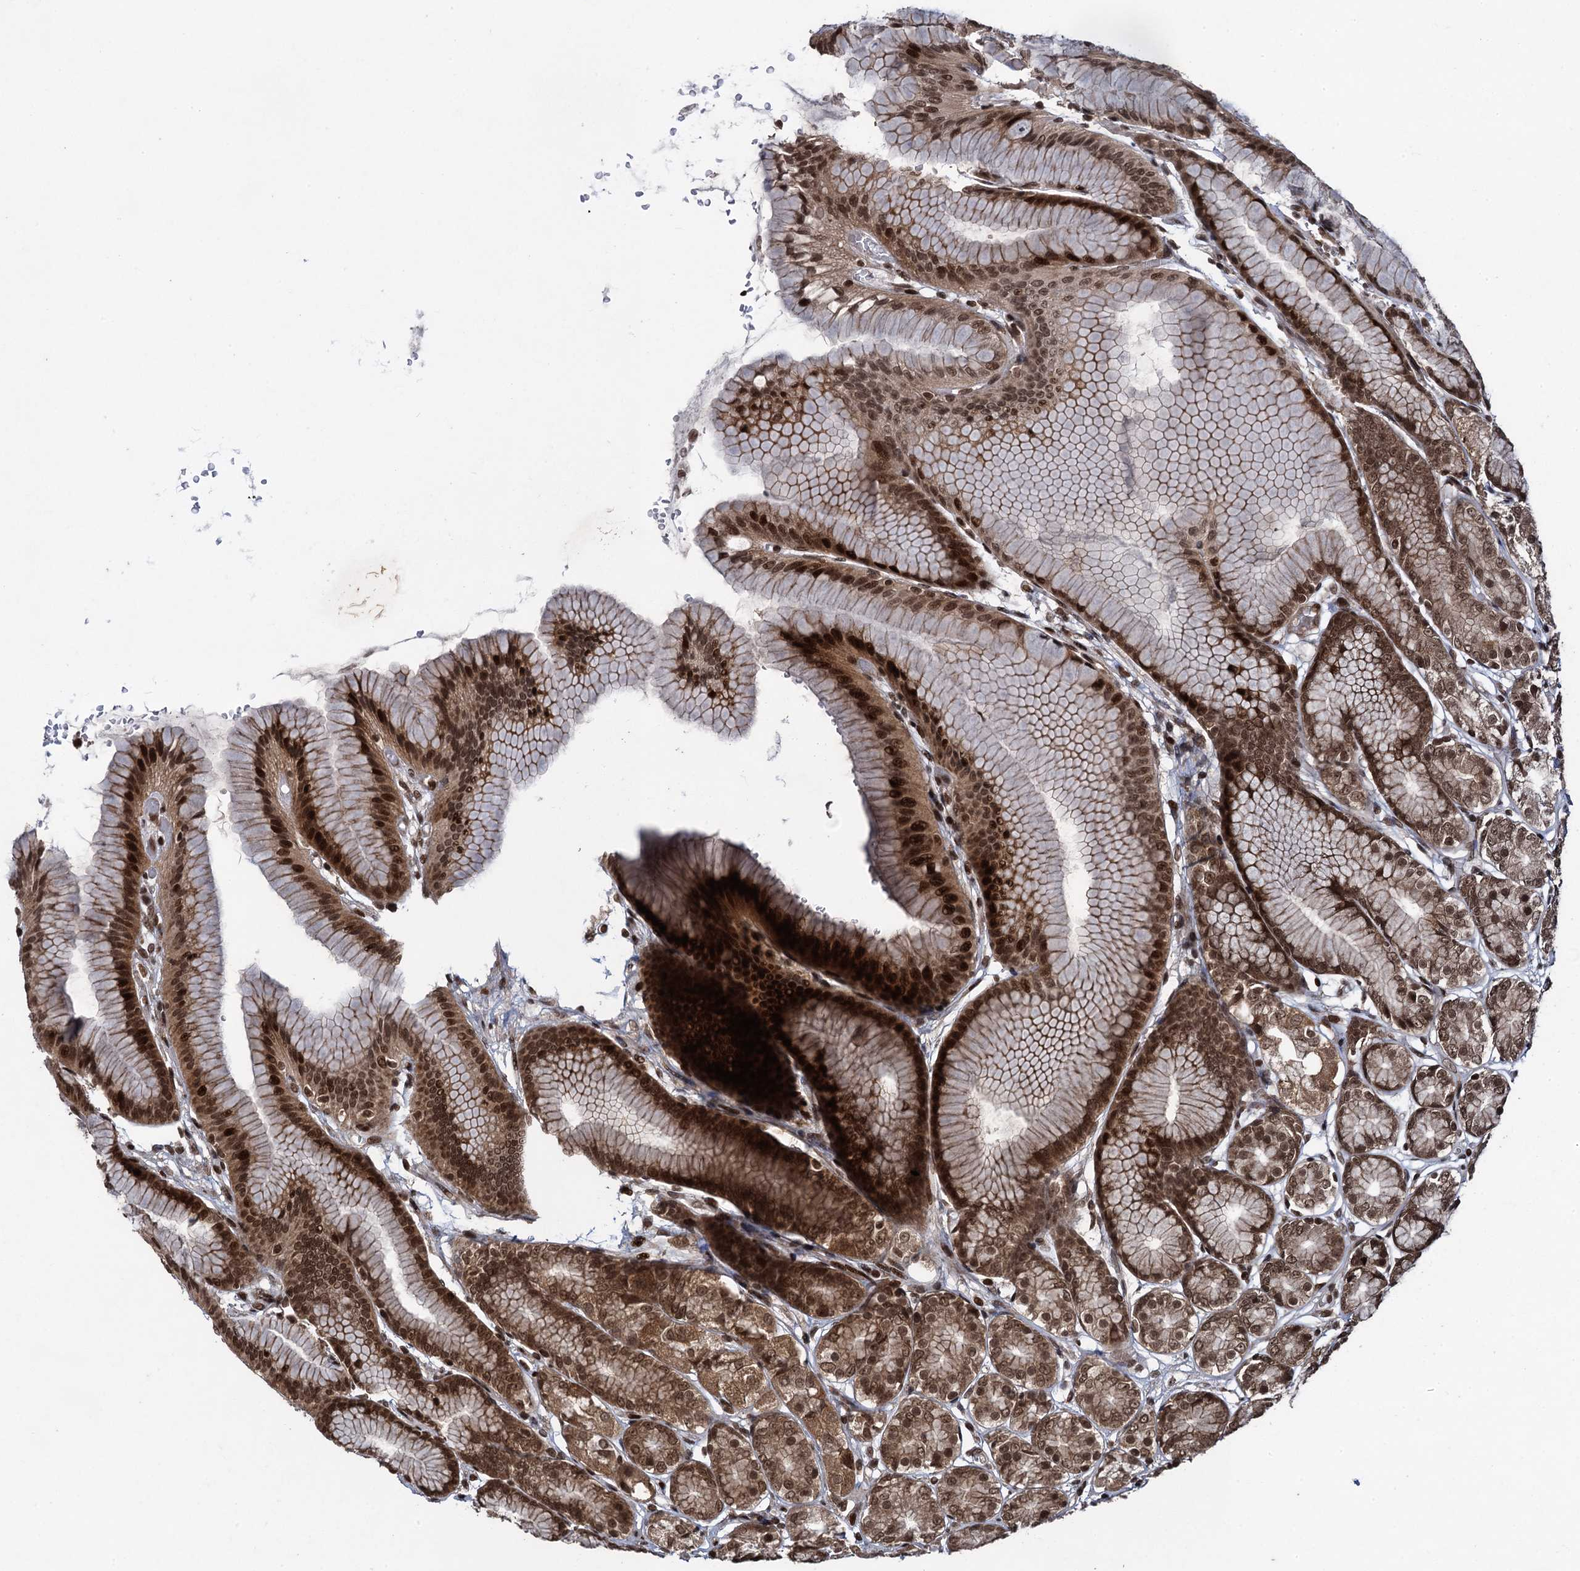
{"staining": {"intensity": "strong", "quantity": ">75%", "location": "cytoplasmic/membranous,nuclear"}, "tissue": "stomach", "cell_type": "Glandular cells", "image_type": "normal", "snomed": [{"axis": "morphology", "description": "Normal tissue, NOS"}, {"axis": "morphology", "description": "Adenocarcinoma, NOS"}, {"axis": "morphology", "description": "Adenocarcinoma, High grade"}, {"axis": "topography", "description": "Stomach, upper"}, {"axis": "topography", "description": "Stomach"}], "caption": "Protein staining of unremarkable stomach displays strong cytoplasmic/membranous,nuclear expression in about >75% of glandular cells. The staining is performed using DAB brown chromogen to label protein expression. The nuclei are counter-stained blue using hematoxylin.", "gene": "ZNF169", "patient": {"sex": "female", "age": 65}}